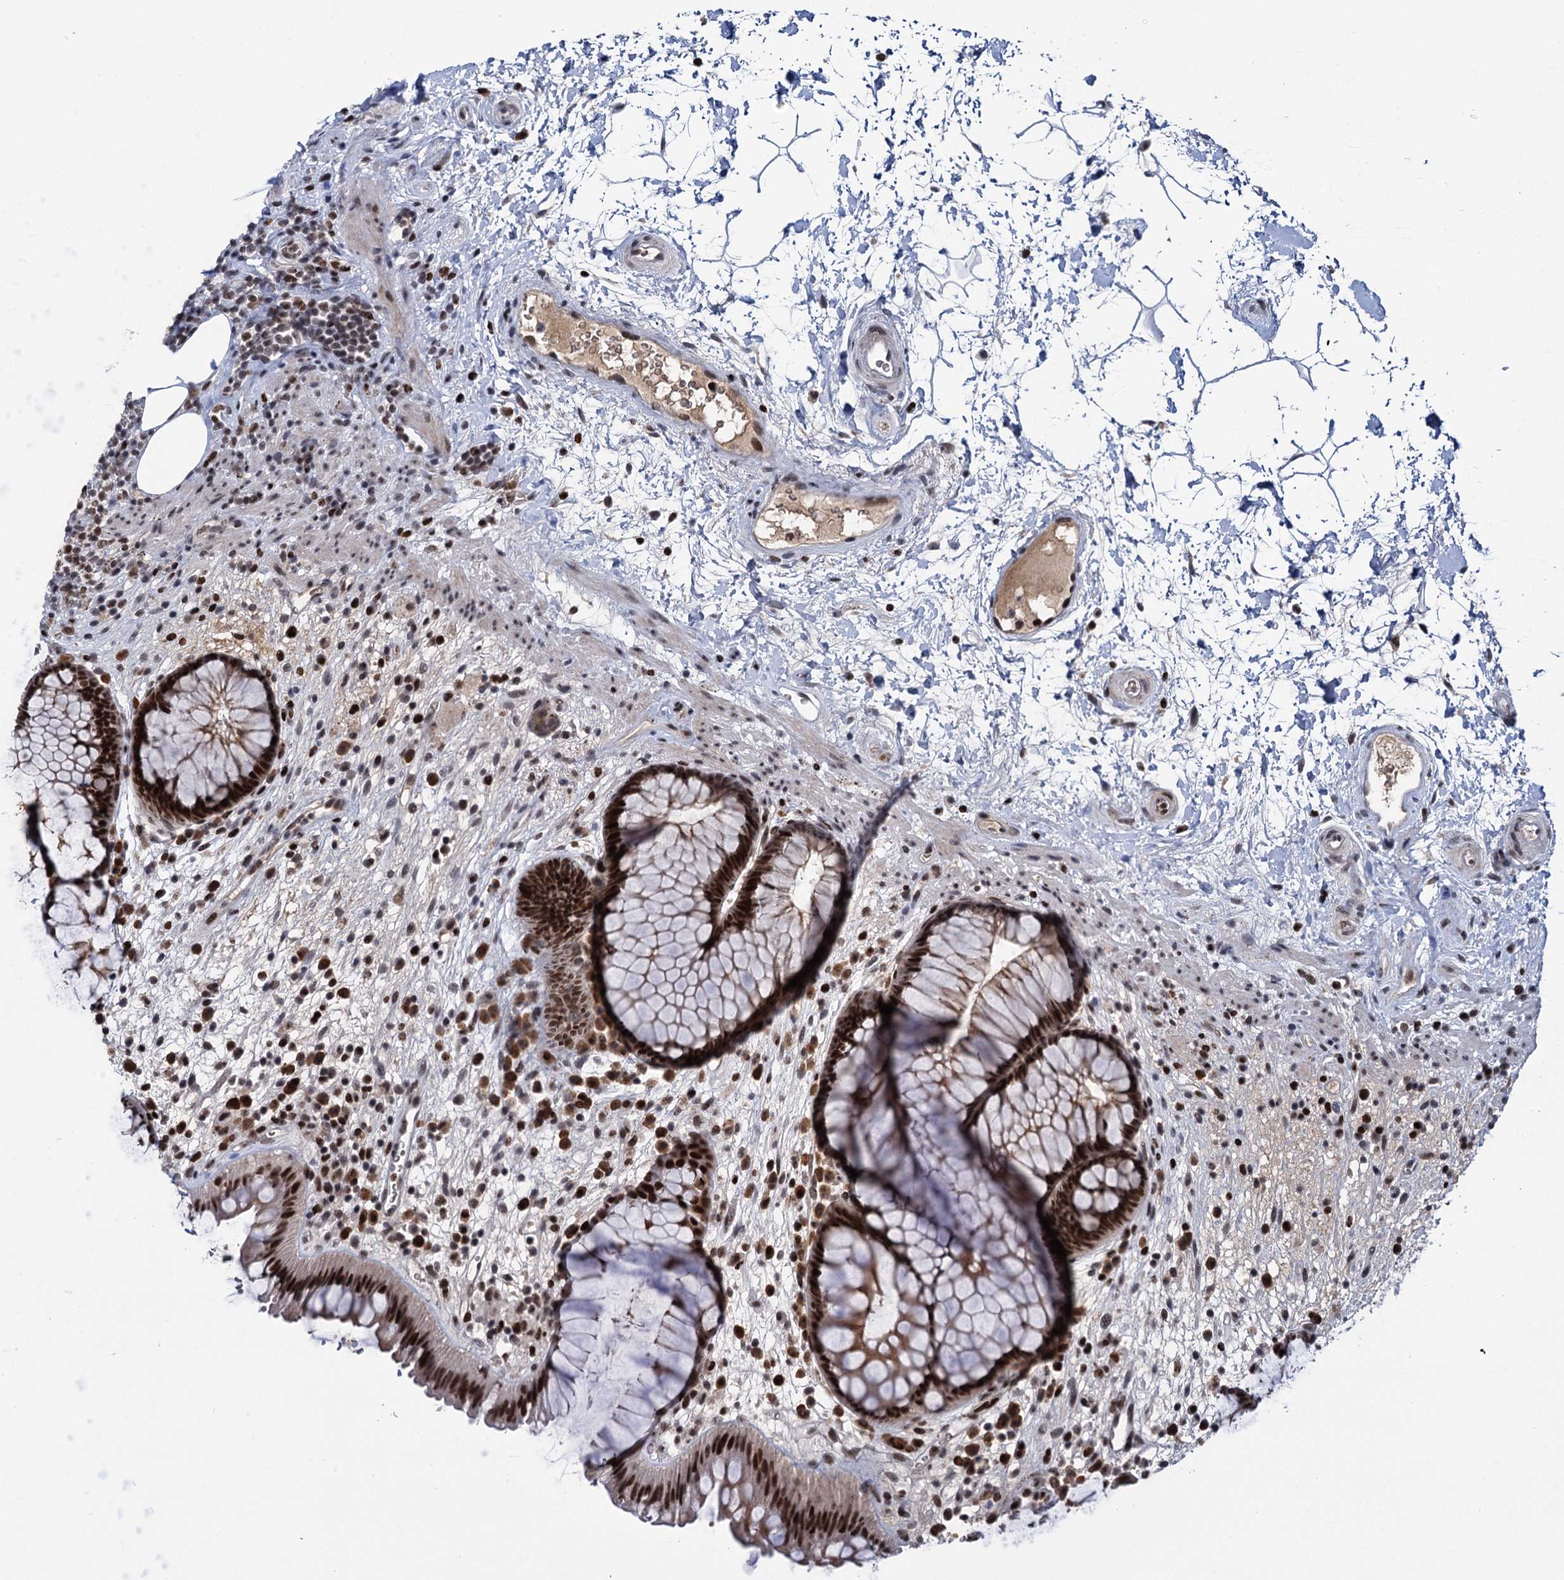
{"staining": {"intensity": "strong", "quantity": ">75%", "location": "nuclear"}, "tissue": "rectum", "cell_type": "Glandular cells", "image_type": "normal", "snomed": [{"axis": "morphology", "description": "Normal tissue, NOS"}, {"axis": "topography", "description": "Rectum"}], "caption": "DAB (3,3'-diaminobenzidine) immunohistochemical staining of normal rectum displays strong nuclear protein expression in about >75% of glandular cells. The staining was performed using DAB to visualize the protein expression in brown, while the nuclei were stained in blue with hematoxylin (Magnification: 20x).", "gene": "ZCCHC10", "patient": {"sex": "male", "age": 51}}